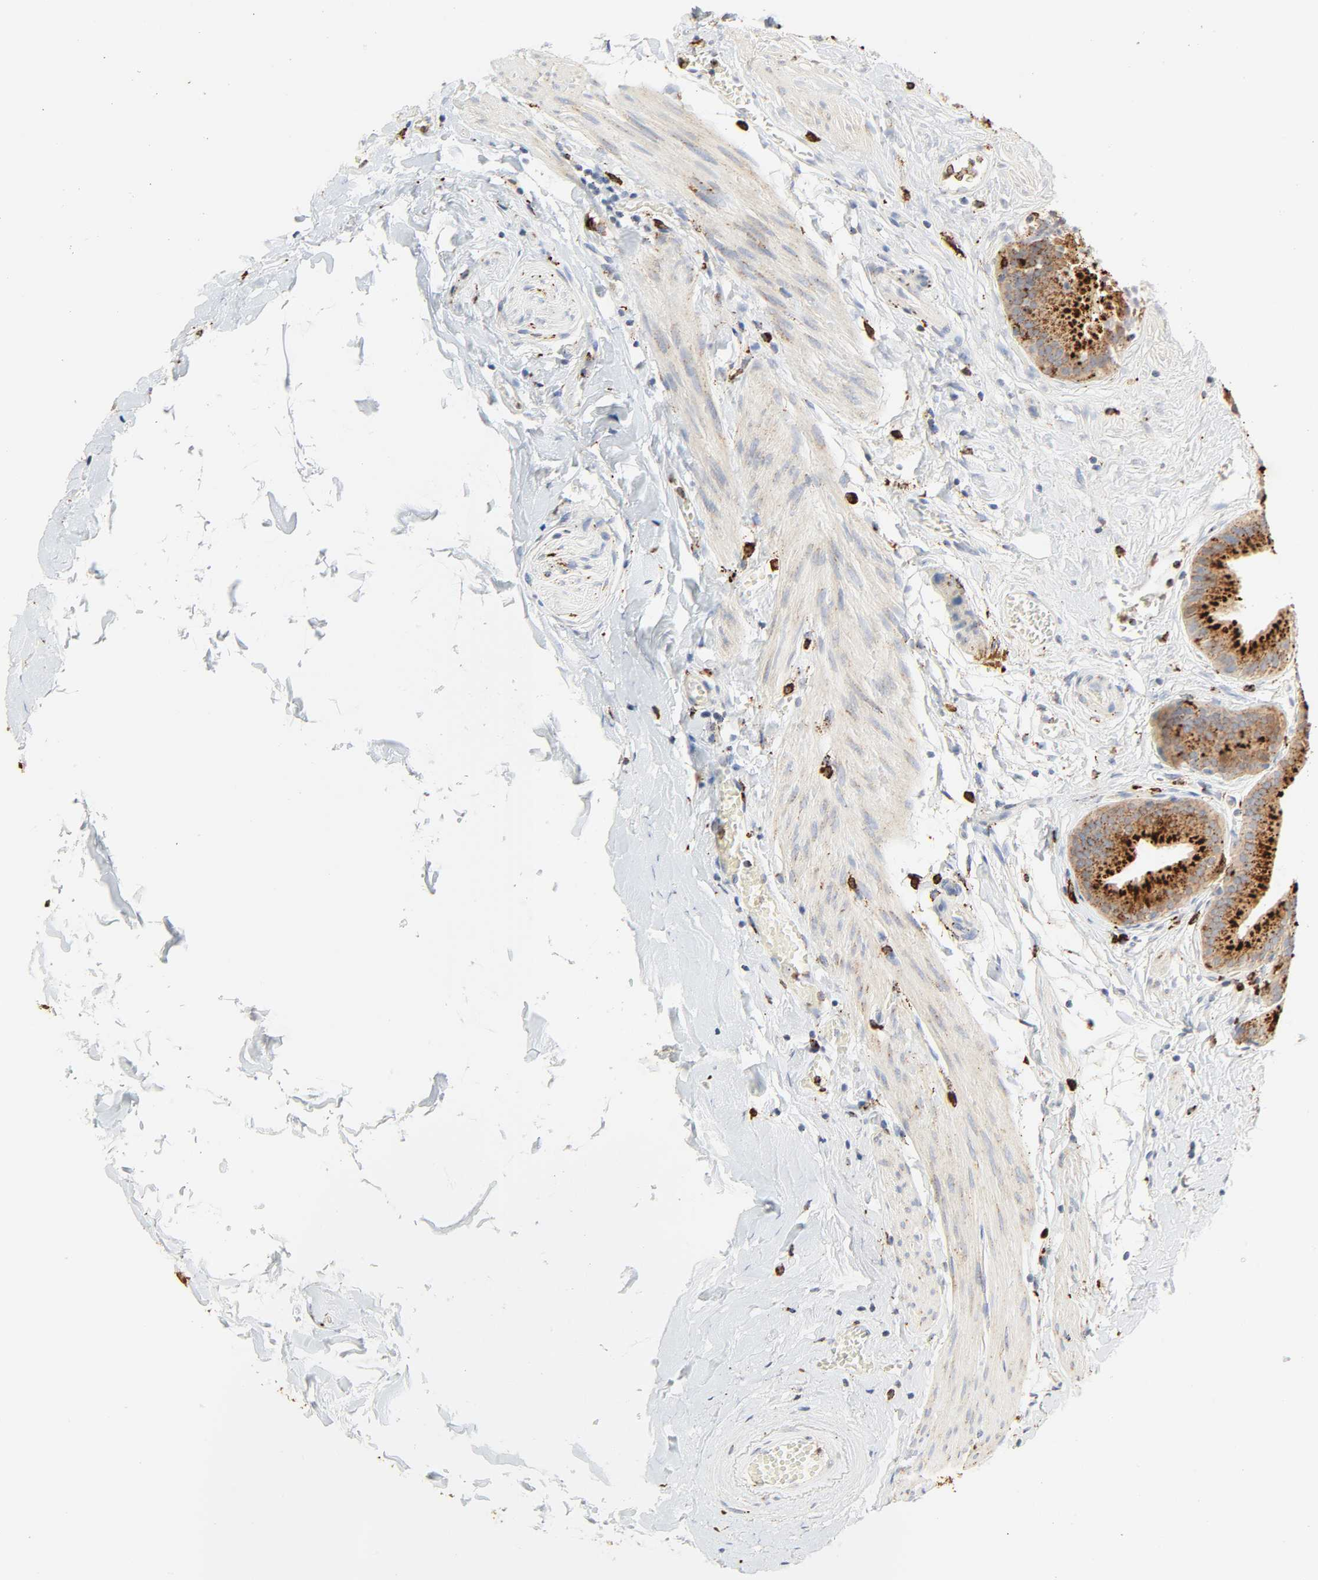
{"staining": {"intensity": "strong", "quantity": ">75%", "location": "cytoplasmic/membranous"}, "tissue": "gallbladder", "cell_type": "Glandular cells", "image_type": "normal", "snomed": [{"axis": "morphology", "description": "Normal tissue, NOS"}, {"axis": "topography", "description": "Gallbladder"}], "caption": "High-magnification brightfield microscopy of benign gallbladder stained with DAB (brown) and counterstained with hematoxylin (blue). glandular cells exhibit strong cytoplasmic/membranous staining is seen in approximately>75% of cells.", "gene": "PSAP", "patient": {"sex": "female", "age": 63}}